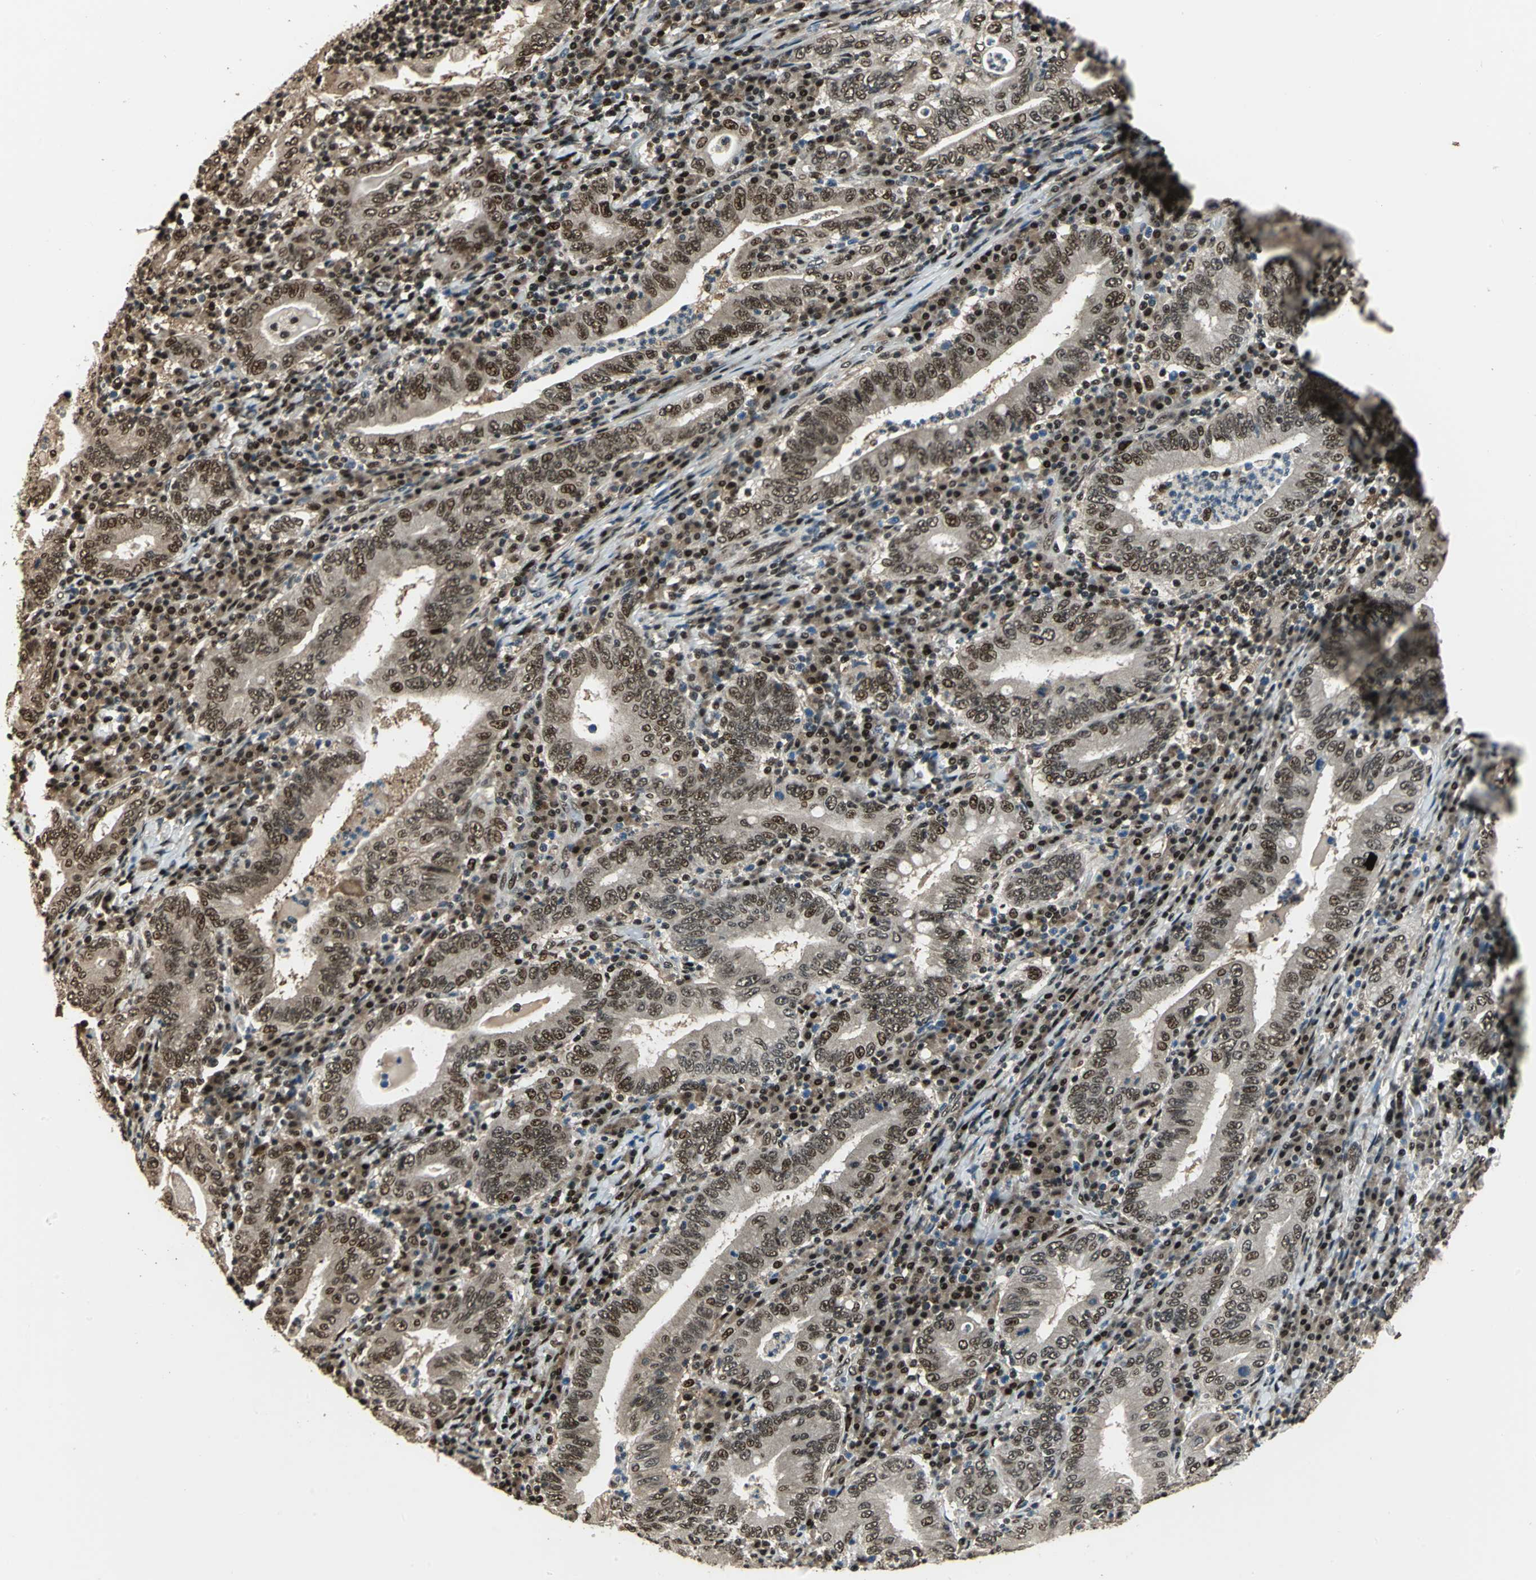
{"staining": {"intensity": "moderate", "quantity": ">75%", "location": "nuclear"}, "tissue": "stomach cancer", "cell_type": "Tumor cells", "image_type": "cancer", "snomed": [{"axis": "morphology", "description": "Normal tissue, NOS"}, {"axis": "morphology", "description": "Adenocarcinoma, NOS"}, {"axis": "topography", "description": "Esophagus"}, {"axis": "topography", "description": "Stomach, upper"}, {"axis": "topography", "description": "Peripheral nerve tissue"}], "caption": "A medium amount of moderate nuclear staining is identified in about >75% of tumor cells in stomach cancer (adenocarcinoma) tissue. The protein is stained brown, and the nuclei are stained in blue (DAB (3,3'-diaminobenzidine) IHC with brightfield microscopy, high magnification).", "gene": "MIS18BP1", "patient": {"sex": "male", "age": 62}}